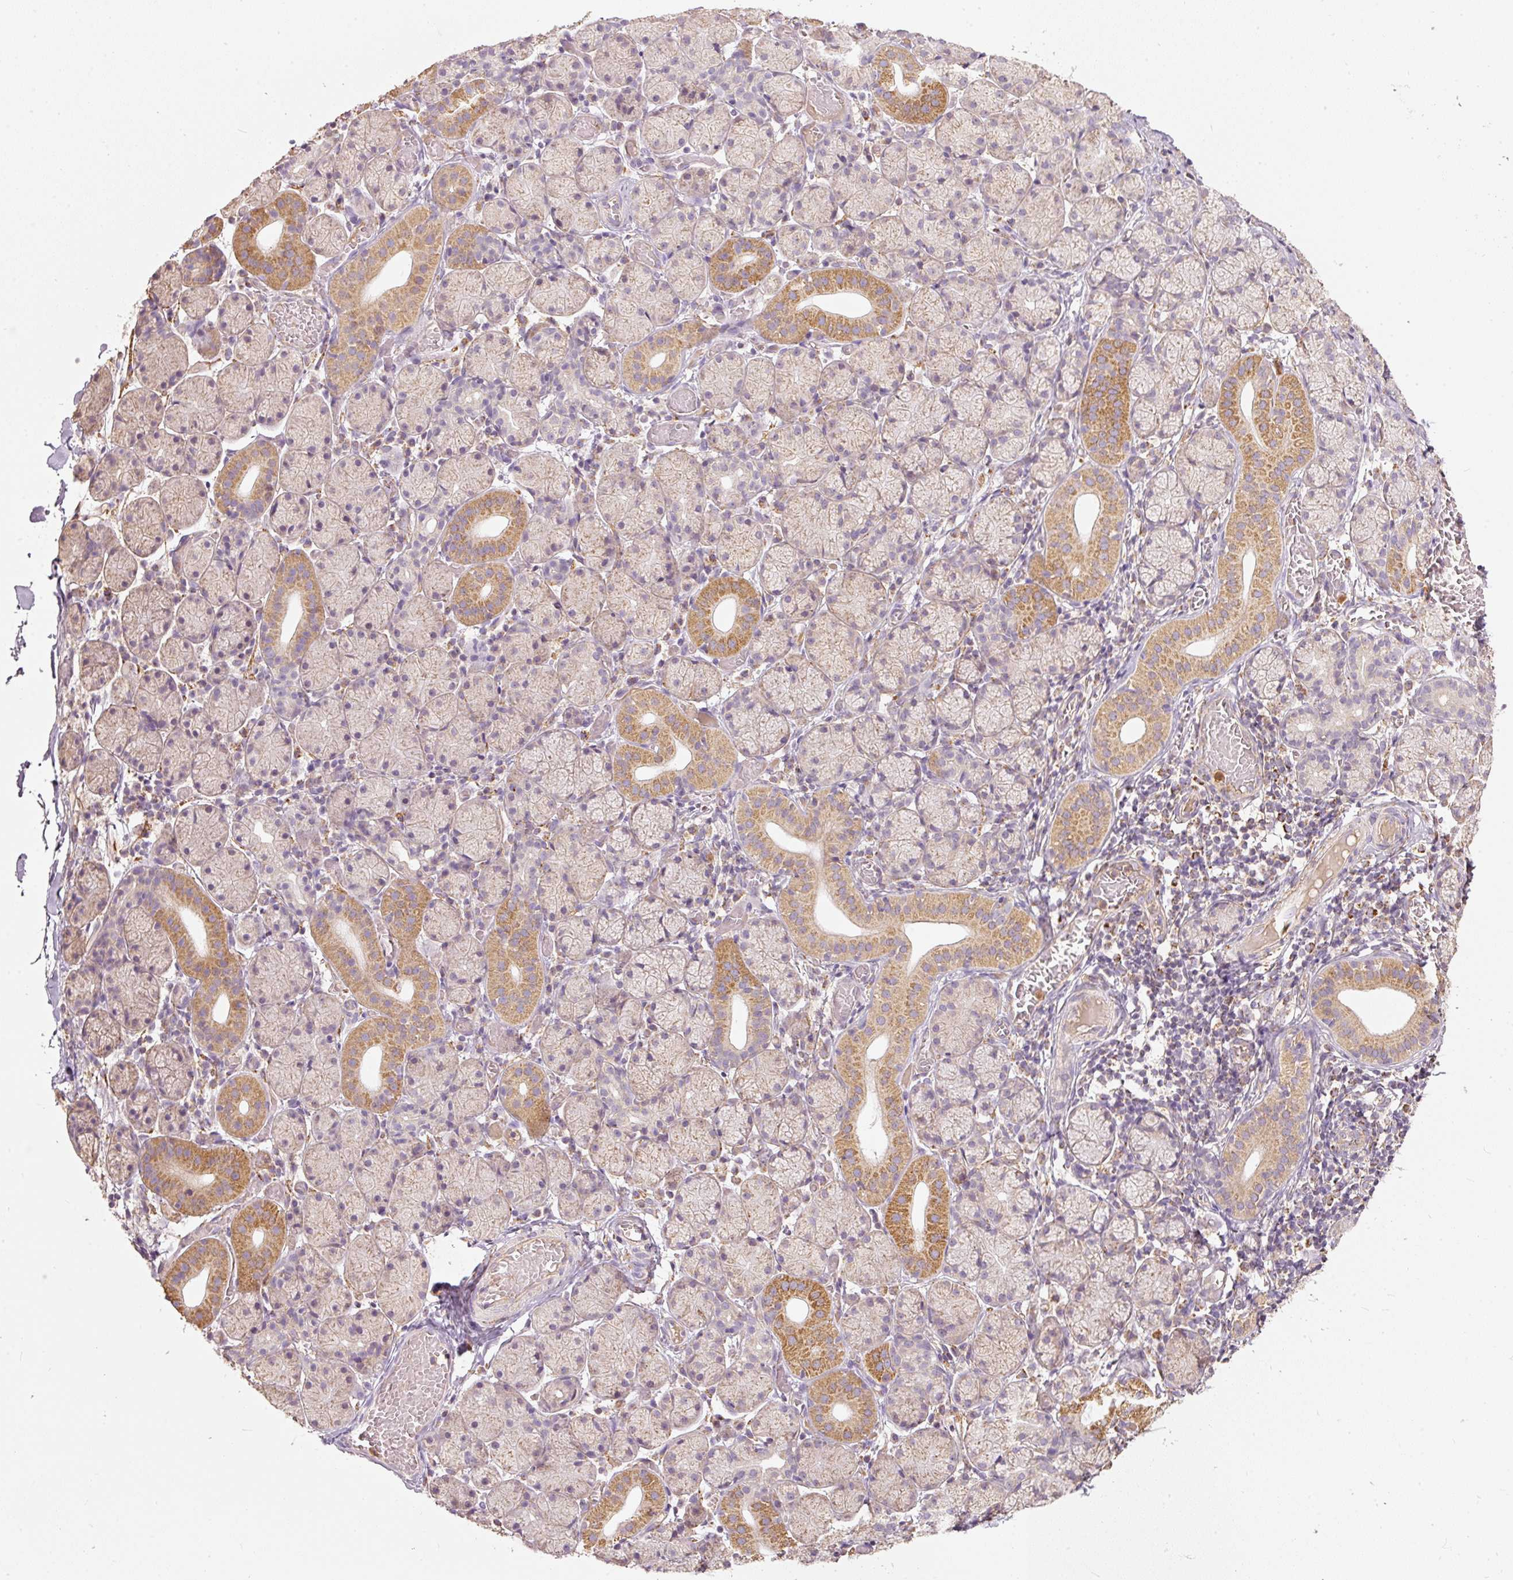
{"staining": {"intensity": "moderate", "quantity": "25%-75%", "location": "cytoplasmic/membranous"}, "tissue": "salivary gland", "cell_type": "Glandular cells", "image_type": "normal", "snomed": [{"axis": "morphology", "description": "Normal tissue, NOS"}, {"axis": "topography", "description": "Salivary gland"}], "caption": "Protein analysis of unremarkable salivary gland reveals moderate cytoplasmic/membranous expression in about 25%-75% of glandular cells. The protein of interest is stained brown, and the nuclei are stained in blue (DAB (3,3'-diaminobenzidine) IHC with brightfield microscopy, high magnification).", "gene": "PSENEN", "patient": {"sex": "female", "age": 24}}